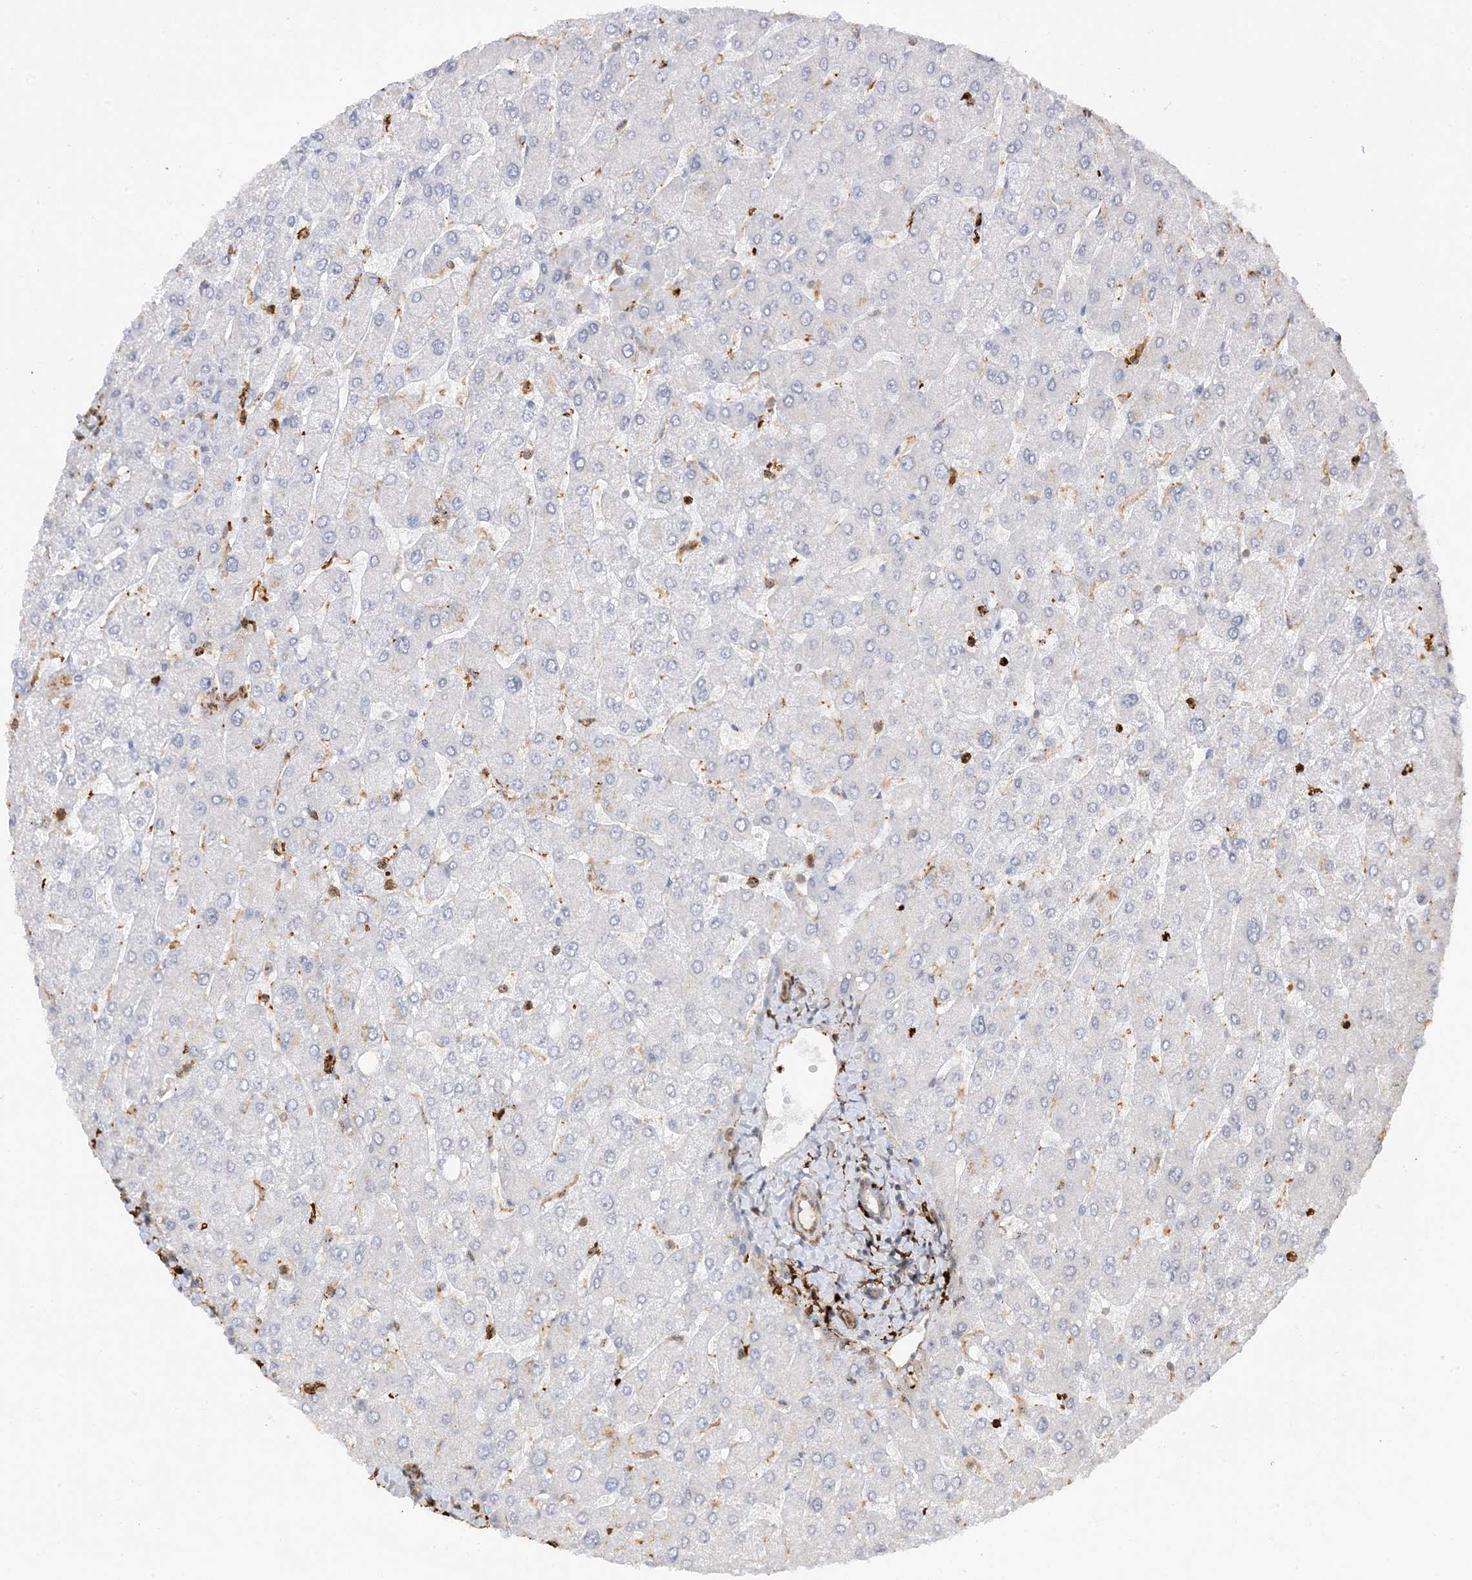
{"staining": {"intensity": "negative", "quantity": "none", "location": "none"}, "tissue": "liver", "cell_type": "Cholangiocytes", "image_type": "normal", "snomed": [{"axis": "morphology", "description": "Normal tissue, NOS"}, {"axis": "topography", "description": "Liver"}], "caption": "Immunohistochemistry photomicrograph of normal liver: human liver stained with DAB (3,3'-diaminobenzidine) demonstrates no significant protein staining in cholangiocytes.", "gene": "PHACTR2", "patient": {"sex": "male", "age": 55}}